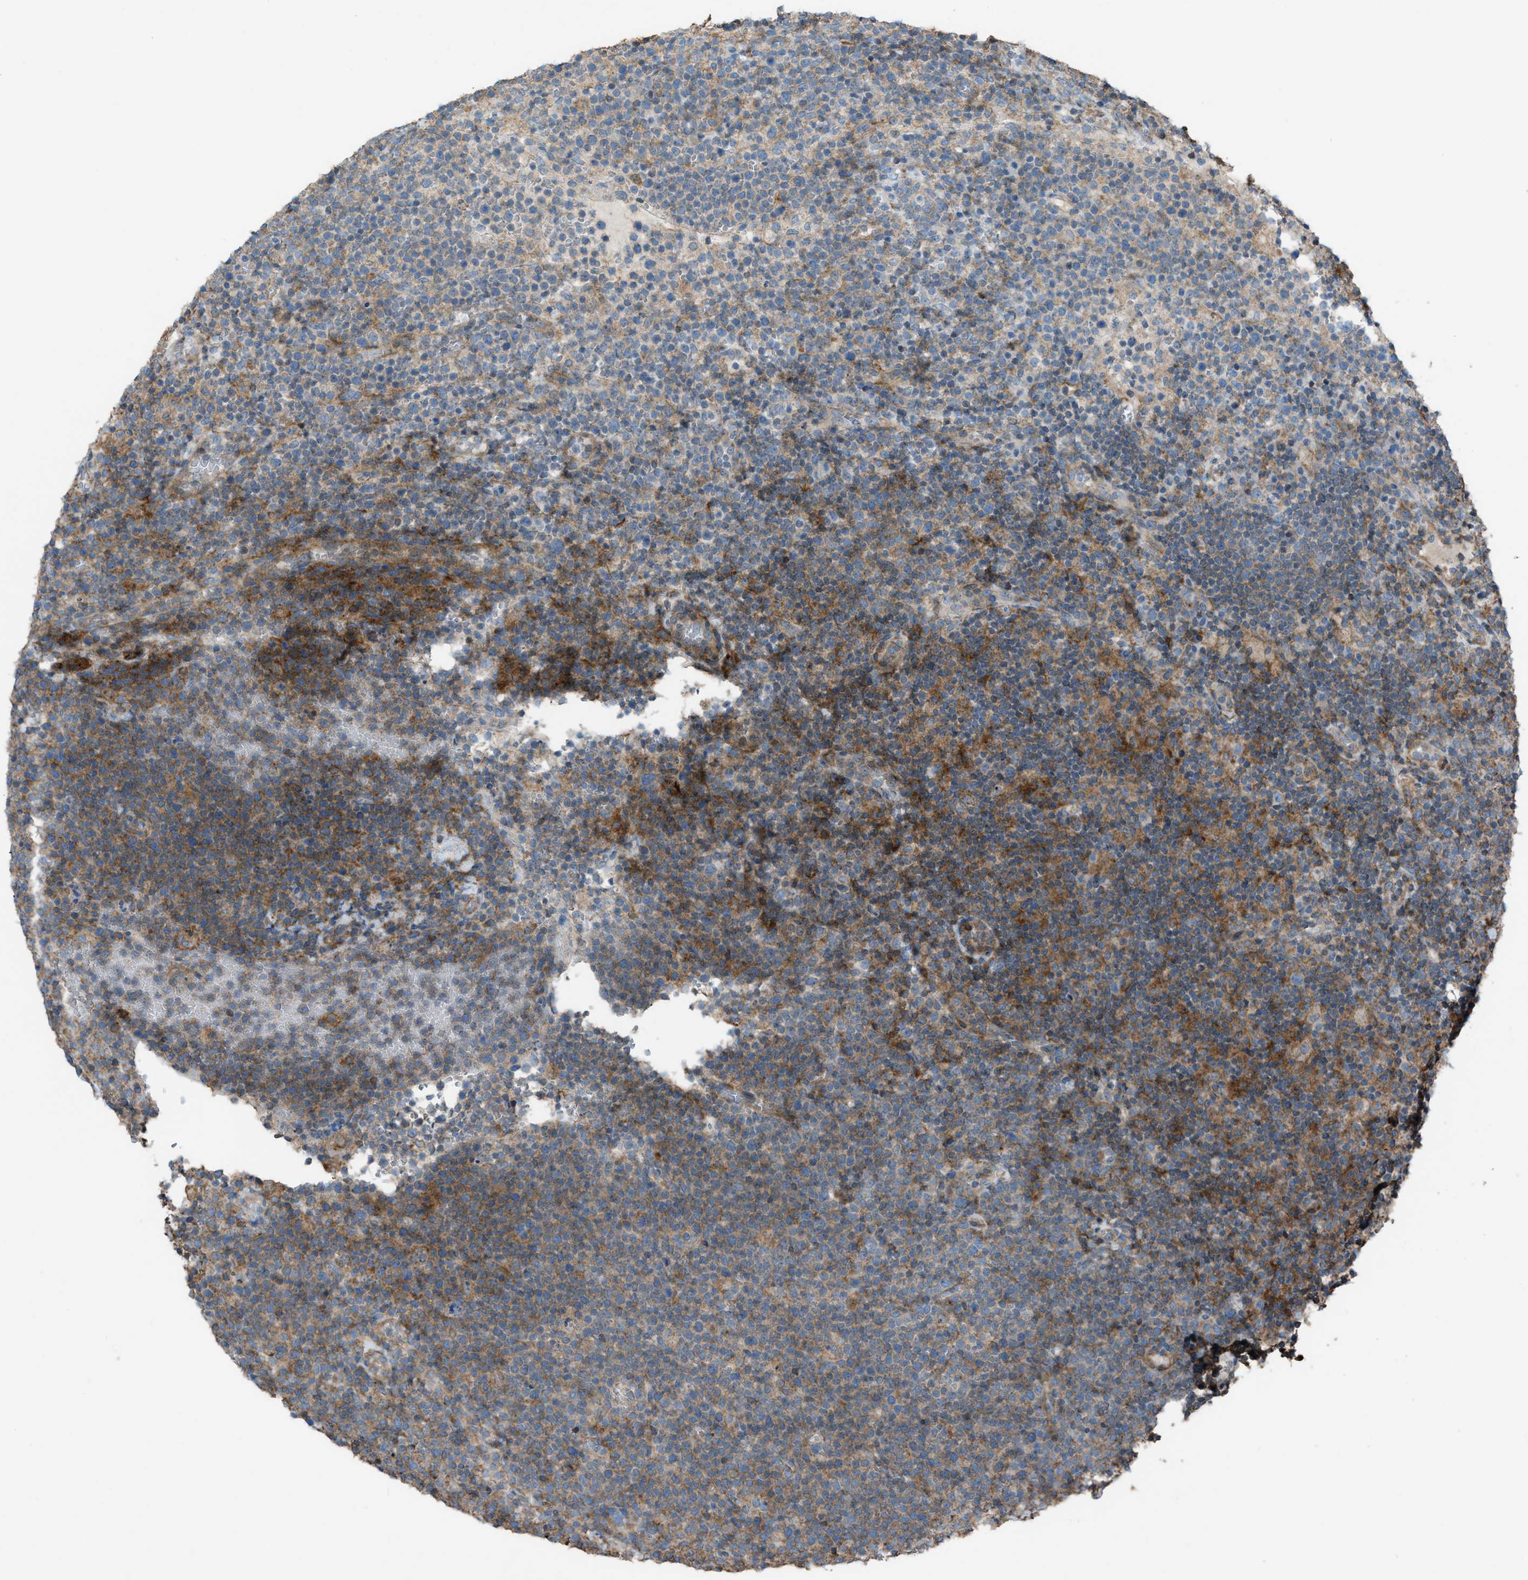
{"staining": {"intensity": "moderate", "quantity": "25%-75%", "location": "cytoplasmic/membranous"}, "tissue": "lymphoma", "cell_type": "Tumor cells", "image_type": "cancer", "snomed": [{"axis": "morphology", "description": "Malignant lymphoma, non-Hodgkin's type, High grade"}, {"axis": "topography", "description": "Lymph node"}], "caption": "Immunohistochemical staining of human malignant lymphoma, non-Hodgkin's type (high-grade) shows medium levels of moderate cytoplasmic/membranous staining in approximately 25%-75% of tumor cells.", "gene": "NCK2", "patient": {"sex": "male", "age": 61}}